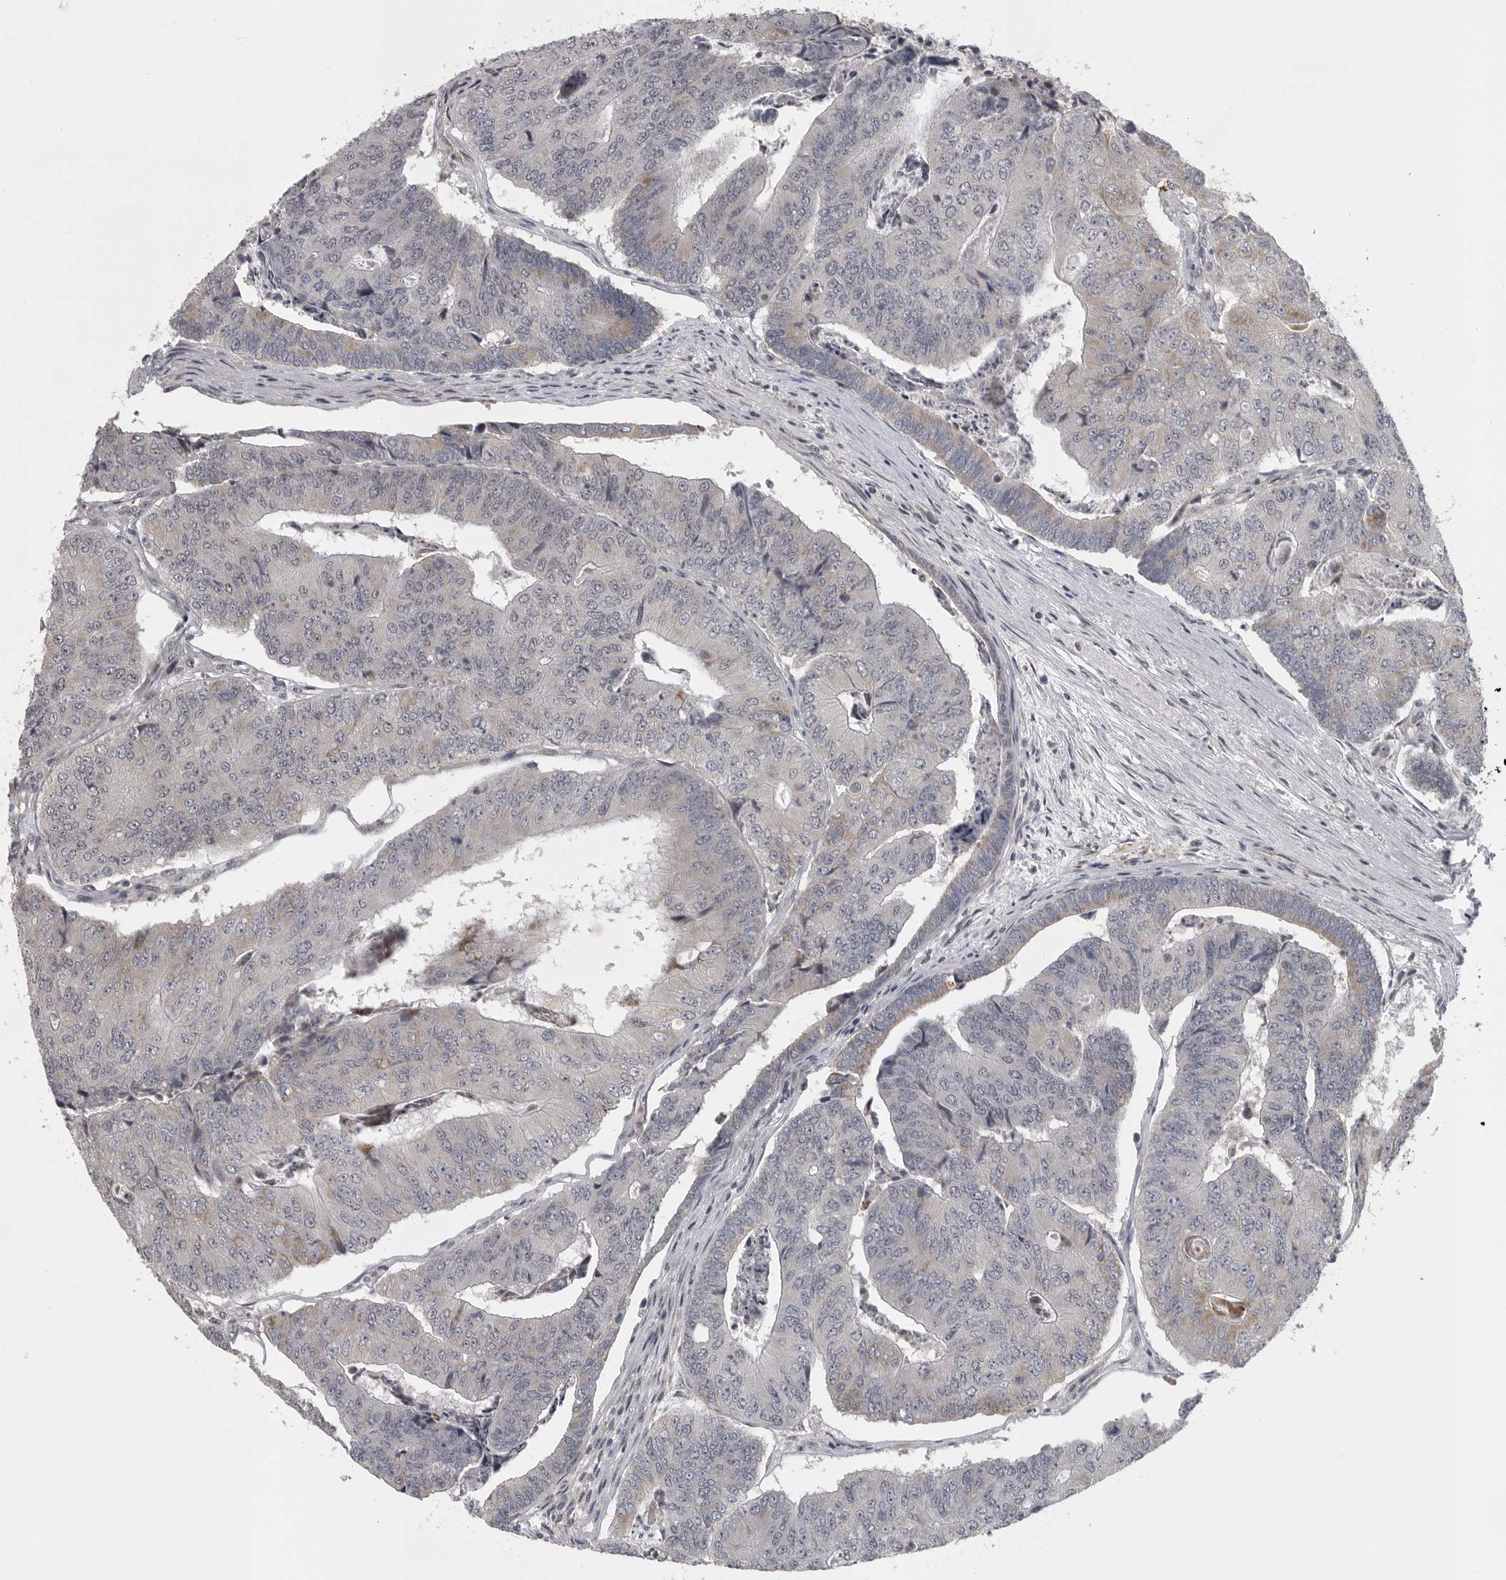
{"staining": {"intensity": "weak", "quantity": "<25%", "location": "cytoplasmic/membranous"}, "tissue": "colorectal cancer", "cell_type": "Tumor cells", "image_type": "cancer", "snomed": [{"axis": "morphology", "description": "Adenocarcinoma, NOS"}, {"axis": "topography", "description": "Colon"}], "caption": "Immunohistochemistry (IHC) micrograph of neoplastic tissue: human colorectal cancer stained with DAB (3,3'-diaminobenzidine) reveals no significant protein staining in tumor cells.", "gene": "POLE2", "patient": {"sex": "female", "age": 67}}